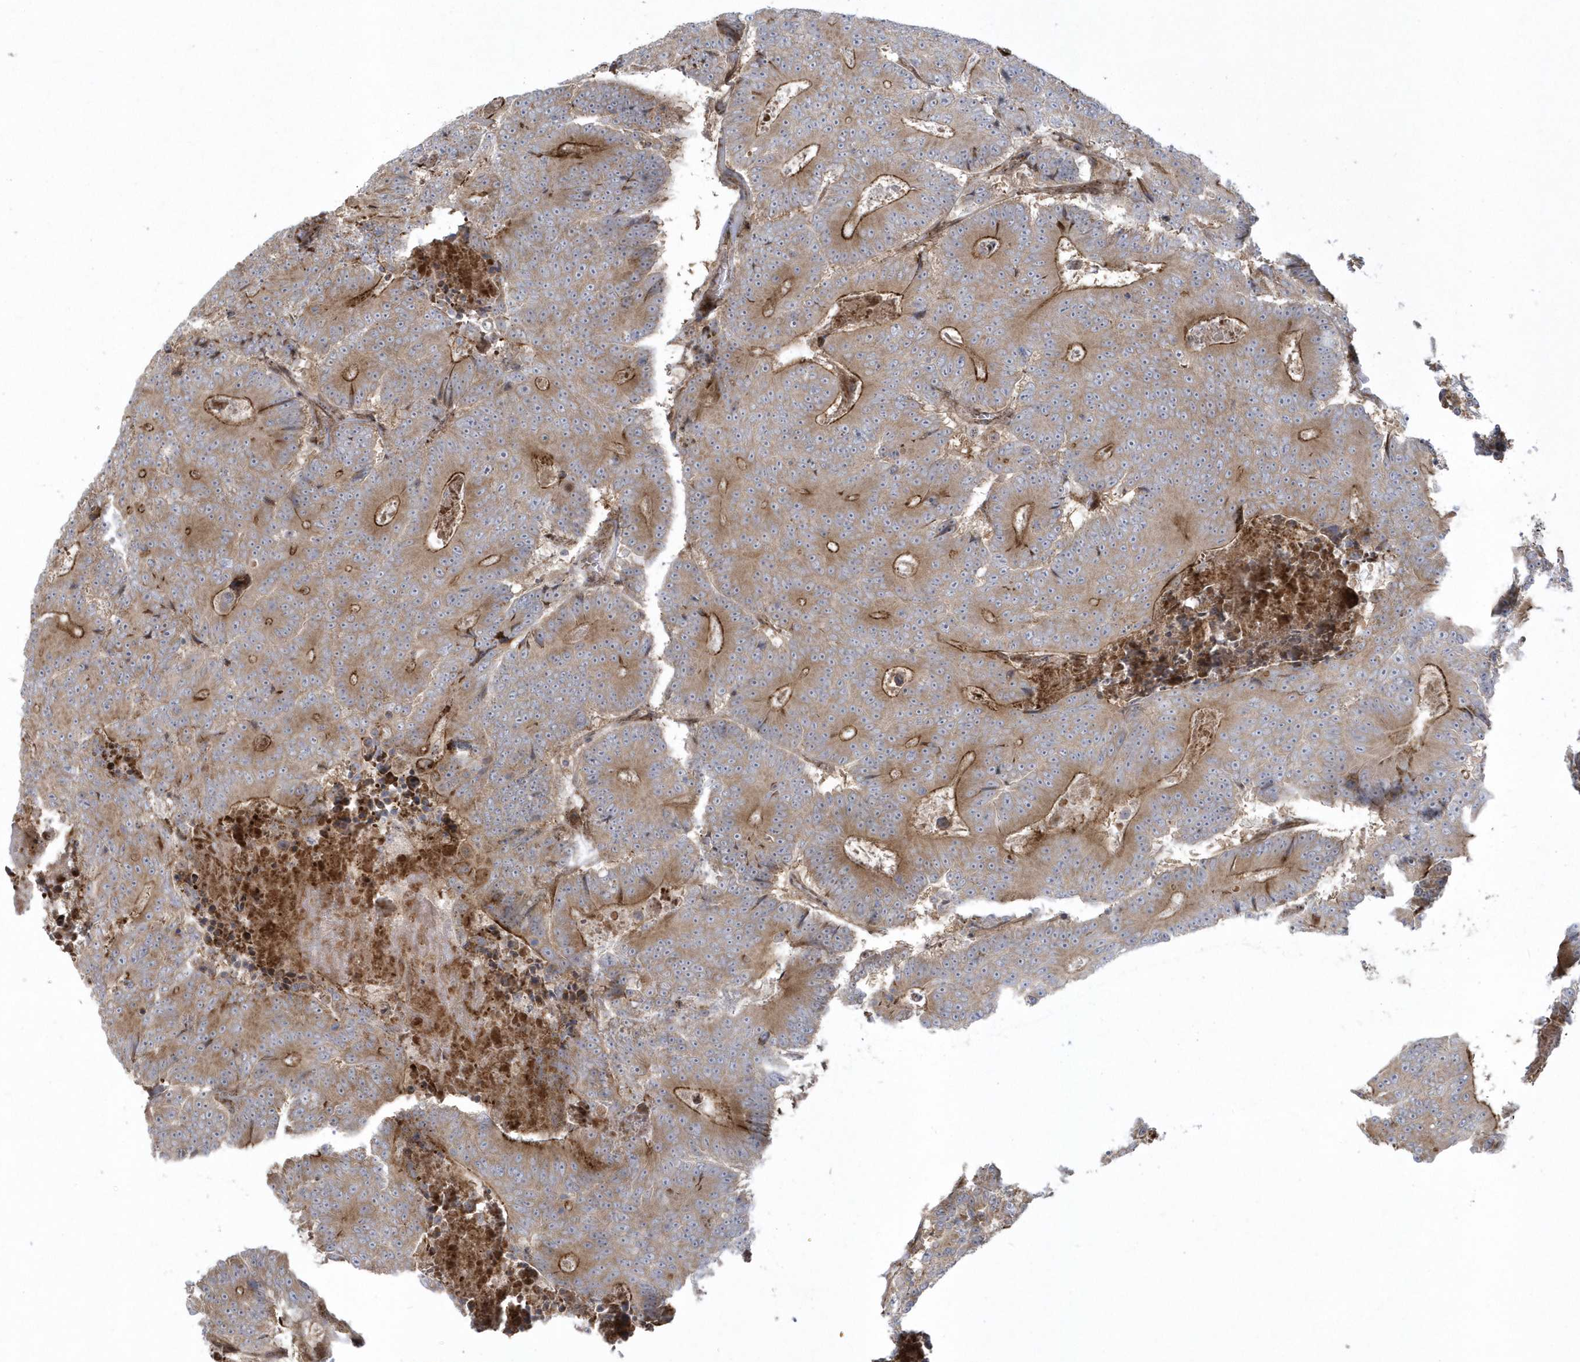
{"staining": {"intensity": "moderate", "quantity": "25%-75%", "location": "cytoplasmic/membranous"}, "tissue": "colorectal cancer", "cell_type": "Tumor cells", "image_type": "cancer", "snomed": [{"axis": "morphology", "description": "Adenocarcinoma, NOS"}, {"axis": "topography", "description": "Colon"}], "caption": "Colorectal adenocarcinoma stained with a protein marker exhibits moderate staining in tumor cells.", "gene": "MASP2", "patient": {"sex": "male", "age": 83}}